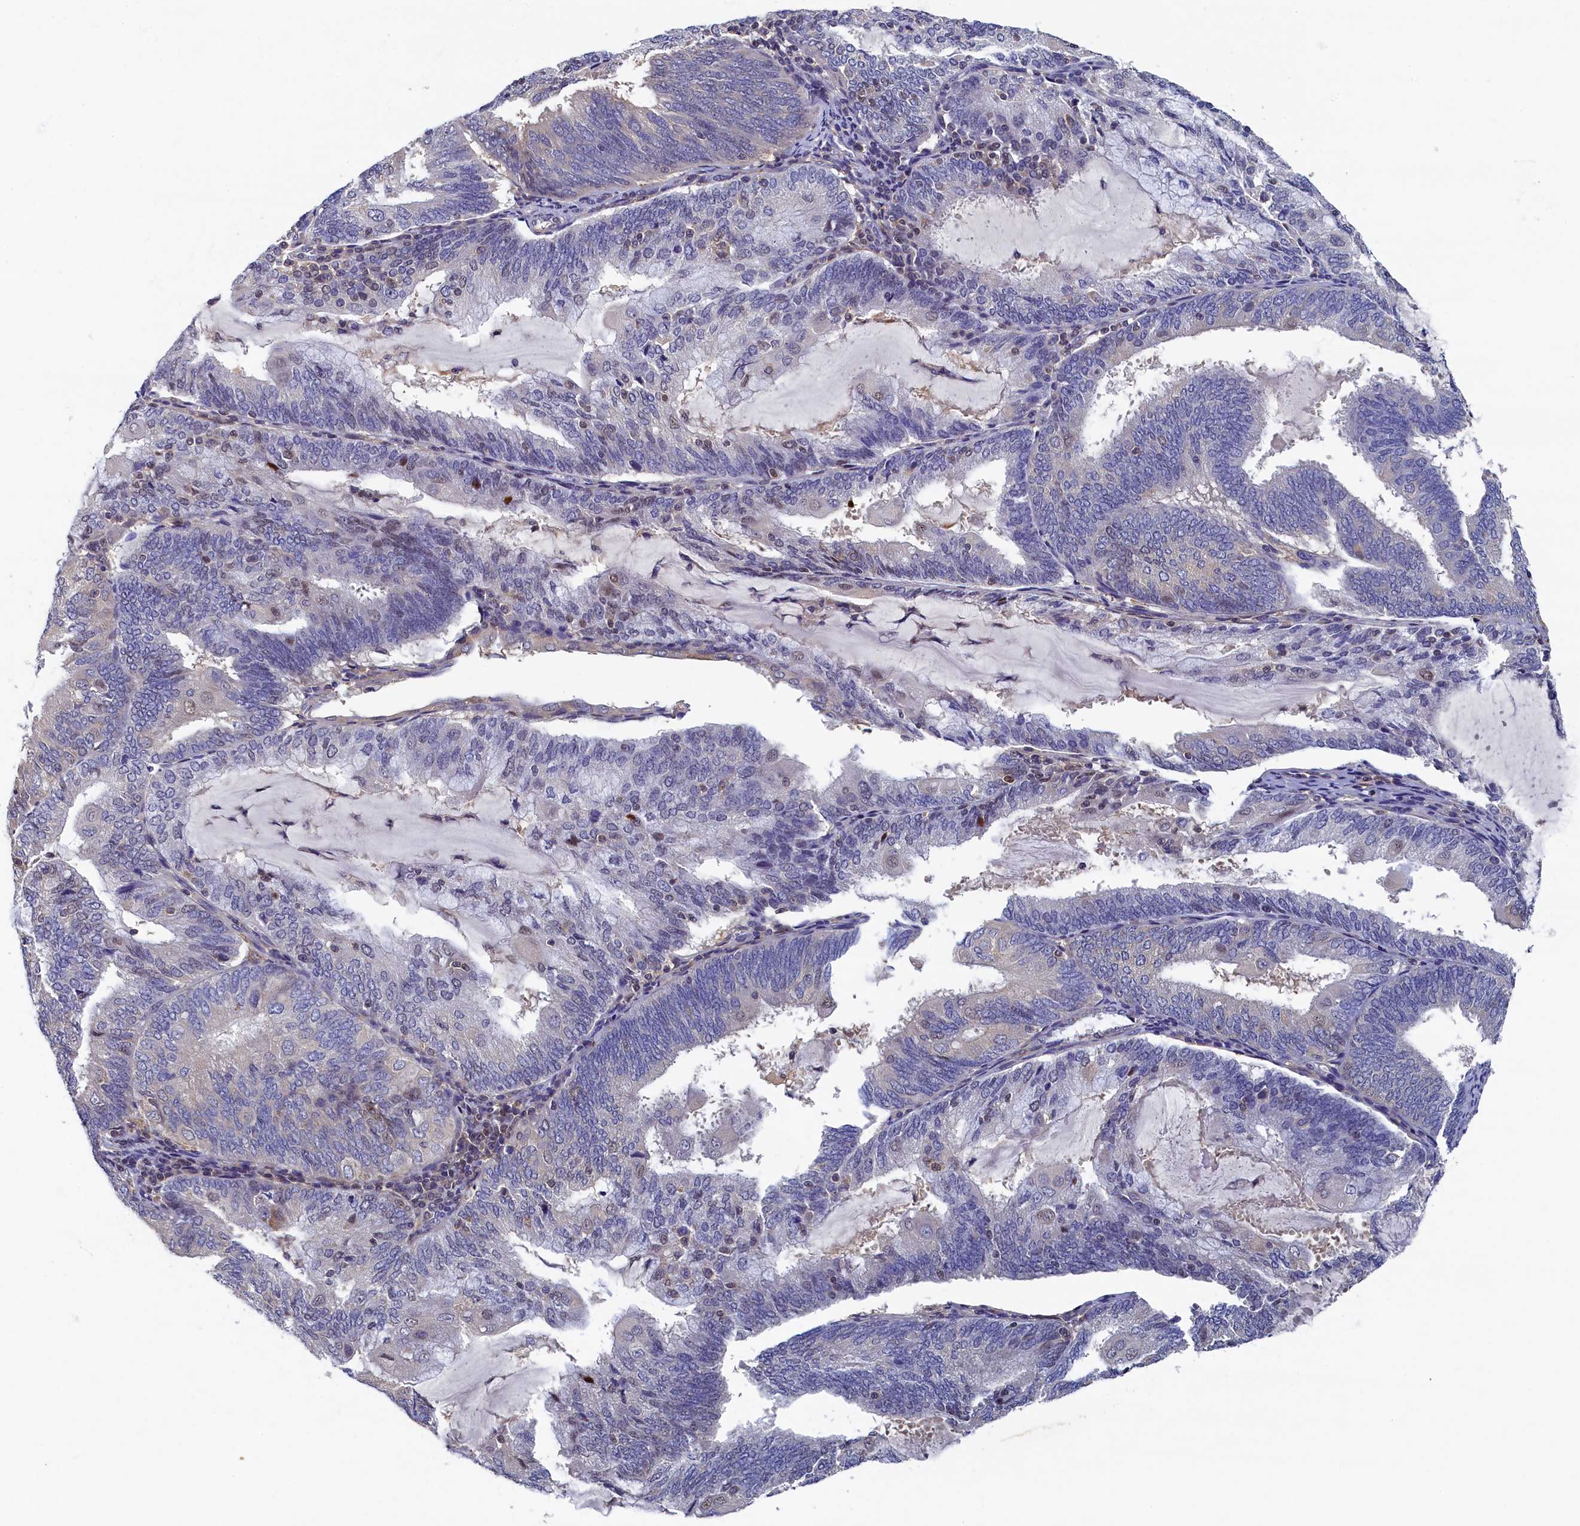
{"staining": {"intensity": "negative", "quantity": "none", "location": "none"}, "tissue": "endometrial cancer", "cell_type": "Tumor cells", "image_type": "cancer", "snomed": [{"axis": "morphology", "description": "Adenocarcinoma, NOS"}, {"axis": "topography", "description": "Endometrium"}], "caption": "Immunohistochemistry (IHC) of endometrial cancer (adenocarcinoma) displays no positivity in tumor cells.", "gene": "TBCB", "patient": {"sex": "female", "age": 81}}